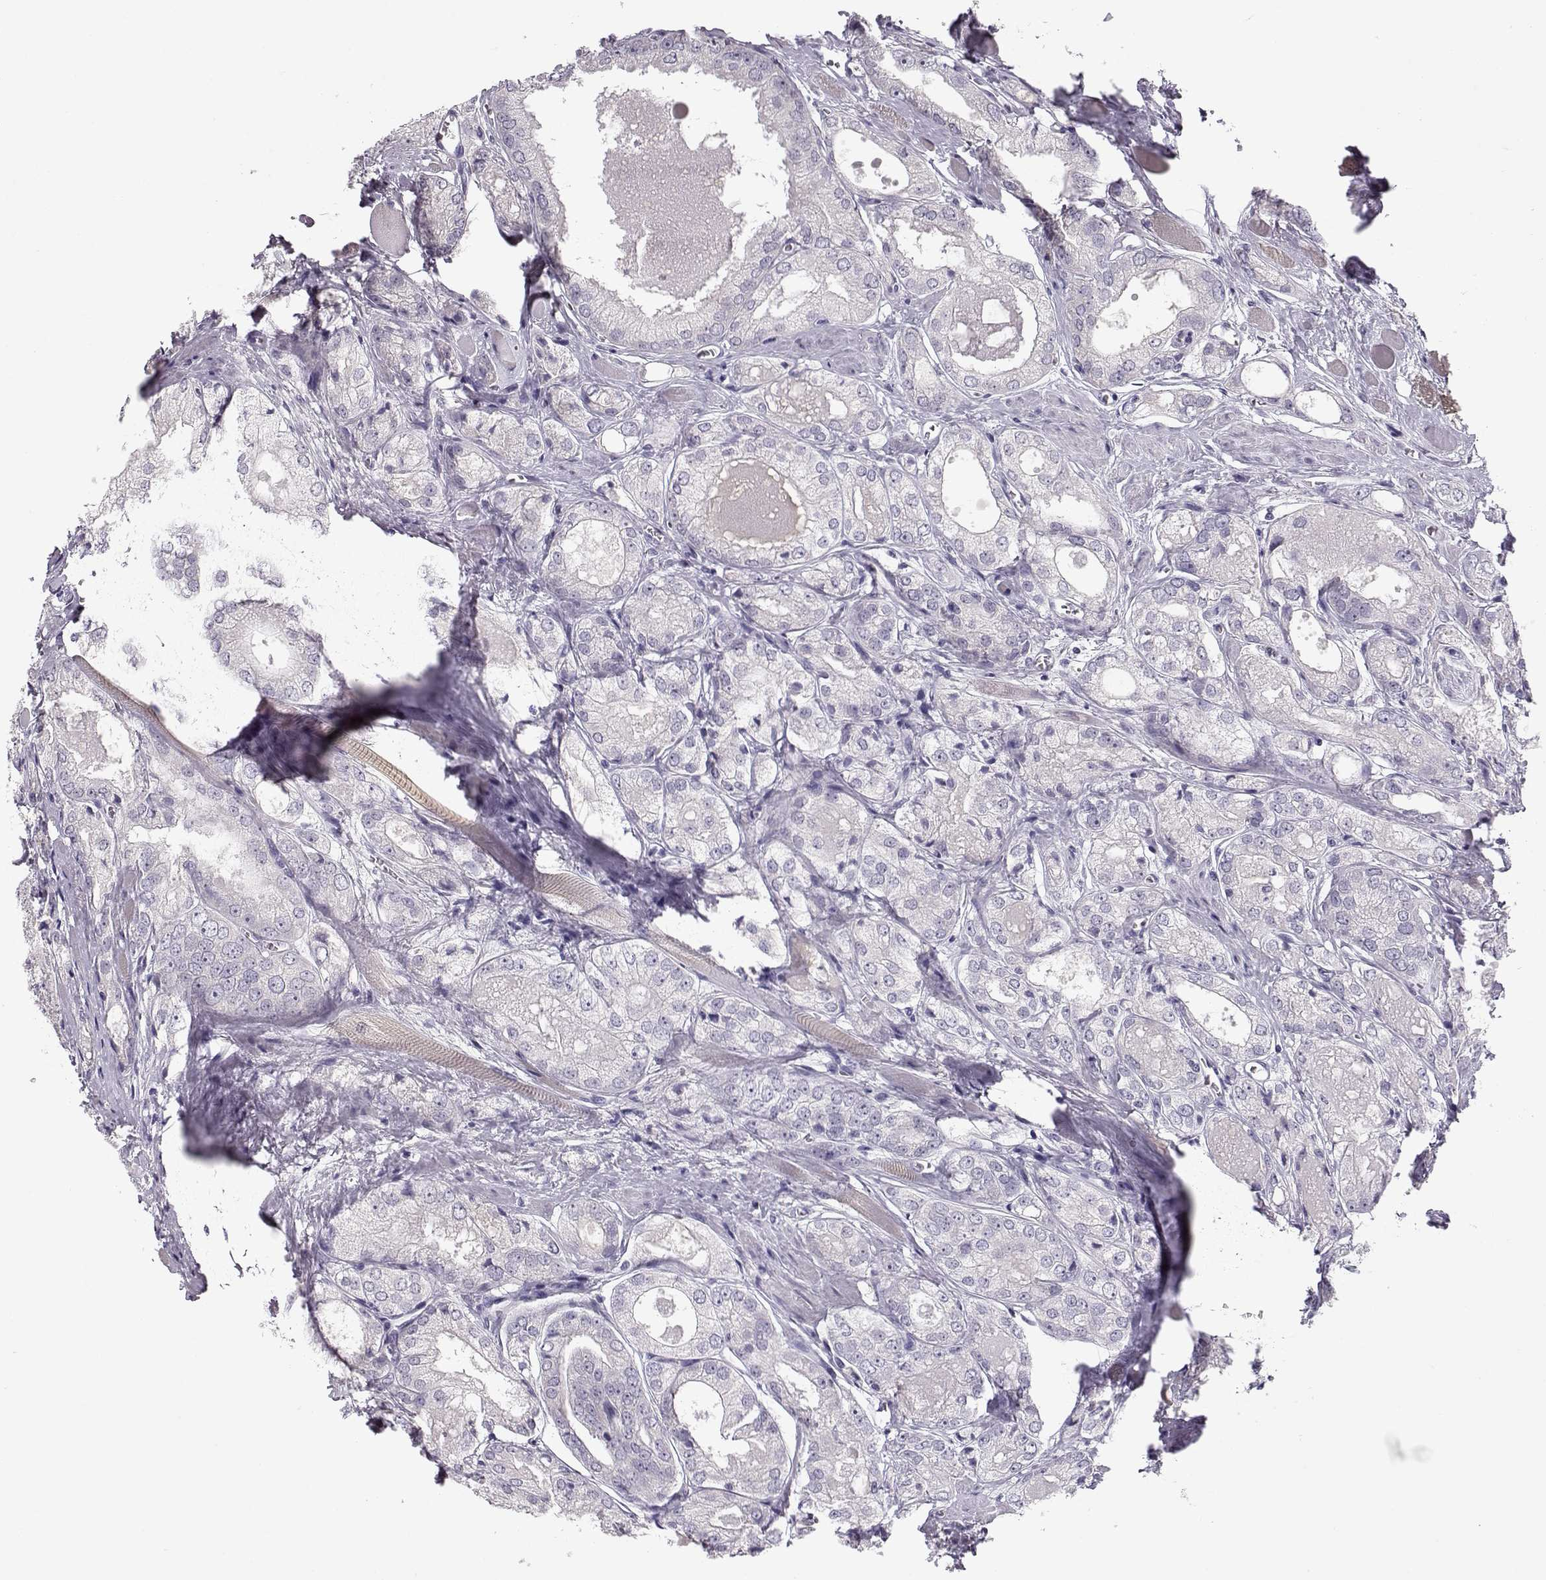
{"staining": {"intensity": "negative", "quantity": "none", "location": "none"}, "tissue": "prostate cancer", "cell_type": "Tumor cells", "image_type": "cancer", "snomed": [{"axis": "morphology", "description": "Adenocarcinoma, NOS"}, {"axis": "morphology", "description": "Adenocarcinoma, High grade"}, {"axis": "topography", "description": "Prostate"}], "caption": "Tumor cells are negative for protein expression in human prostate cancer (adenocarcinoma).", "gene": "GRK1", "patient": {"sex": "male", "age": 70}}